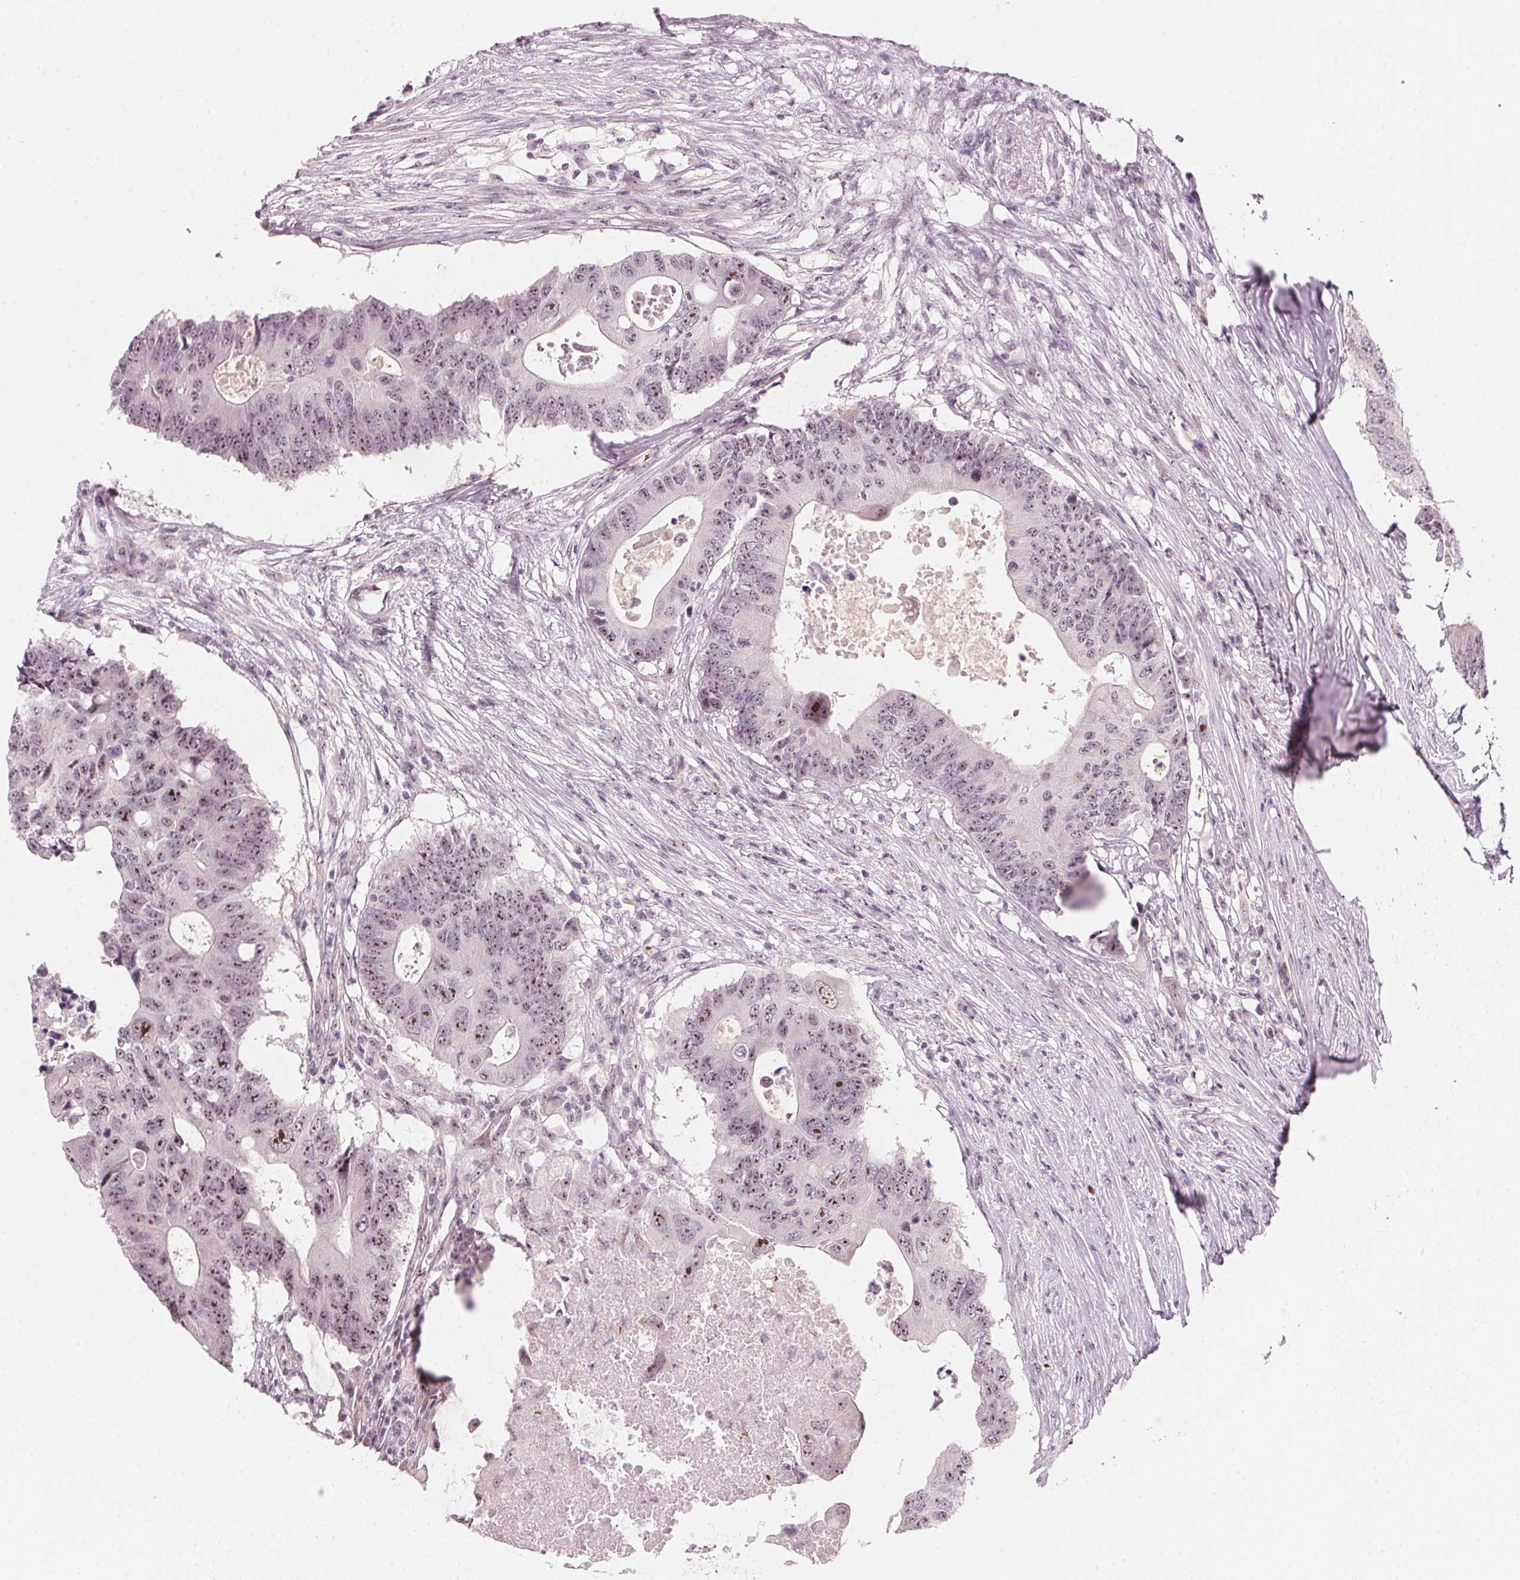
{"staining": {"intensity": "moderate", "quantity": ">75%", "location": "nuclear"}, "tissue": "colorectal cancer", "cell_type": "Tumor cells", "image_type": "cancer", "snomed": [{"axis": "morphology", "description": "Adenocarcinoma, NOS"}, {"axis": "topography", "description": "Colon"}], "caption": "Tumor cells exhibit medium levels of moderate nuclear staining in about >75% of cells in human colorectal cancer (adenocarcinoma). Immunohistochemistry (ihc) stains the protein of interest in brown and the nuclei are stained blue.", "gene": "DNTTIP2", "patient": {"sex": "male", "age": 71}}